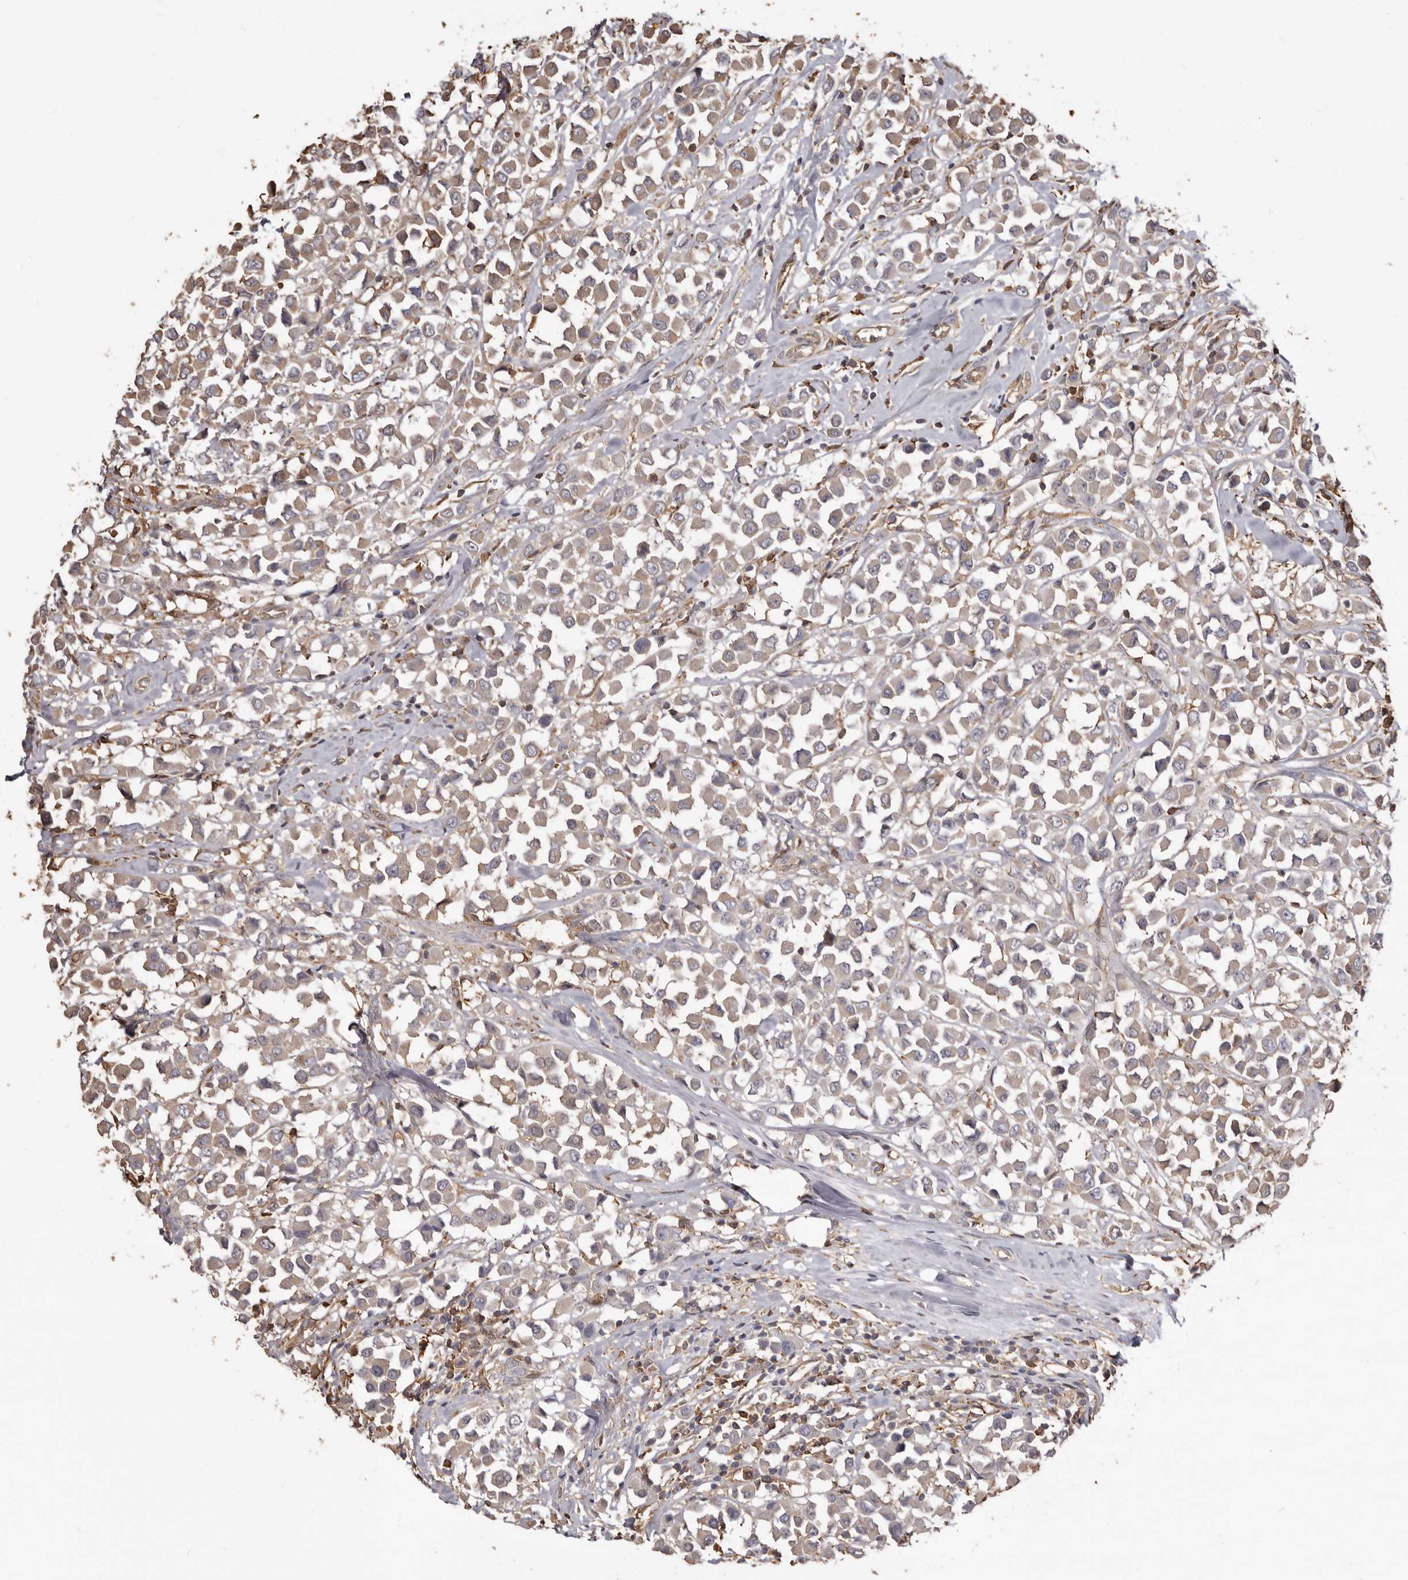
{"staining": {"intensity": "weak", "quantity": "25%-75%", "location": "cytoplasmic/membranous"}, "tissue": "breast cancer", "cell_type": "Tumor cells", "image_type": "cancer", "snomed": [{"axis": "morphology", "description": "Duct carcinoma"}, {"axis": "topography", "description": "Breast"}], "caption": "A low amount of weak cytoplasmic/membranous expression is identified in about 25%-75% of tumor cells in intraductal carcinoma (breast) tissue. The staining is performed using DAB brown chromogen to label protein expression. The nuclei are counter-stained blue using hematoxylin.", "gene": "PKM", "patient": {"sex": "female", "age": 61}}